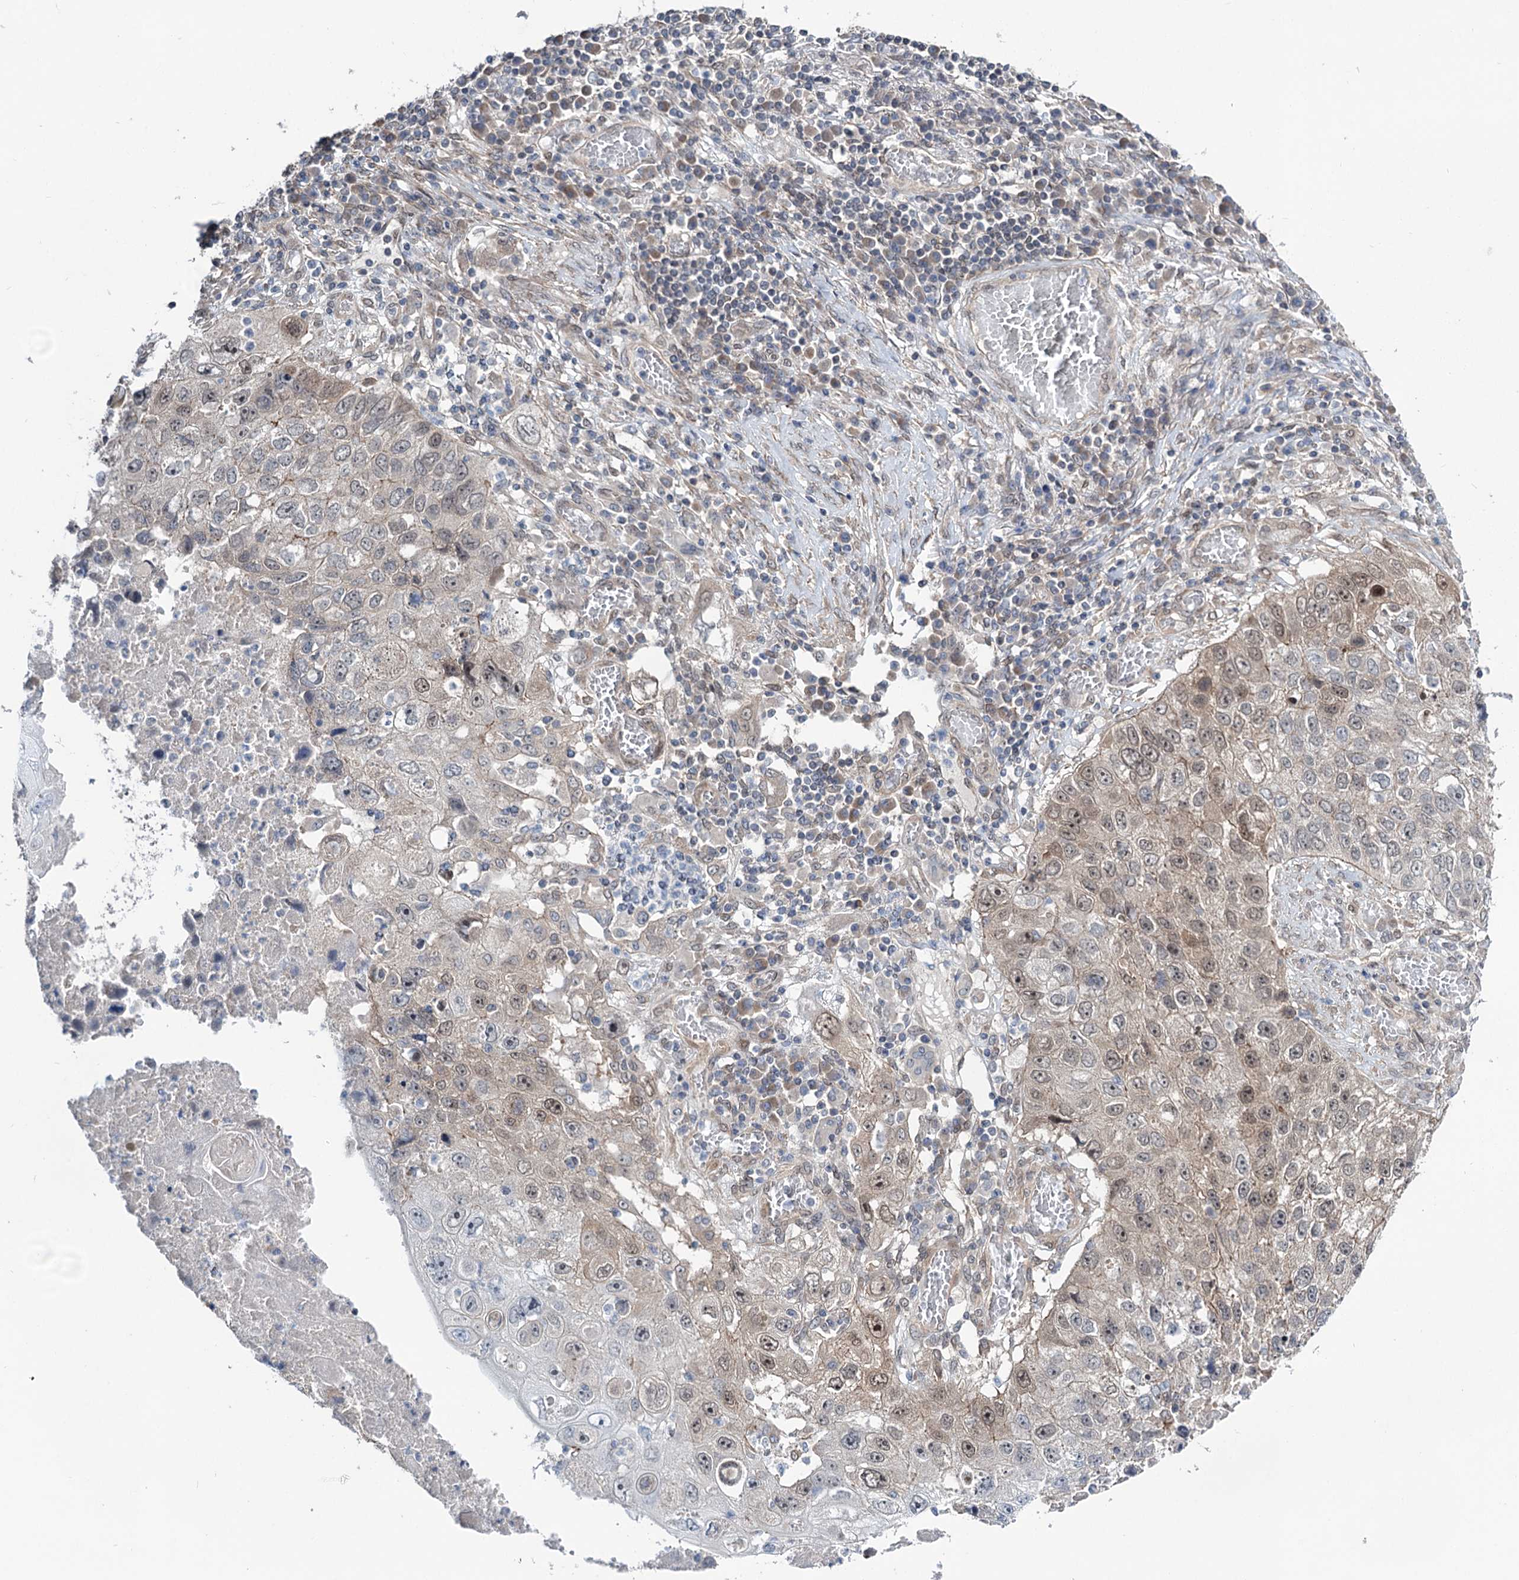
{"staining": {"intensity": "moderate", "quantity": "<25%", "location": "cytoplasmic/membranous,nuclear"}, "tissue": "lung cancer", "cell_type": "Tumor cells", "image_type": "cancer", "snomed": [{"axis": "morphology", "description": "Squamous cell carcinoma, NOS"}, {"axis": "topography", "description": "Lung"}], "caption": "A photomicrograph of human lung cancer stained for a protein shows moderate cytoplasmic/membranous and nuclear brown staining in tumor cells. The staining was performed using DAB, with brown indicating positive protein expression. Nuclei are stained blue with hematoxylin.", "gene": "DCUN1D4", "patient": {"sex": "male", "age": 61}}